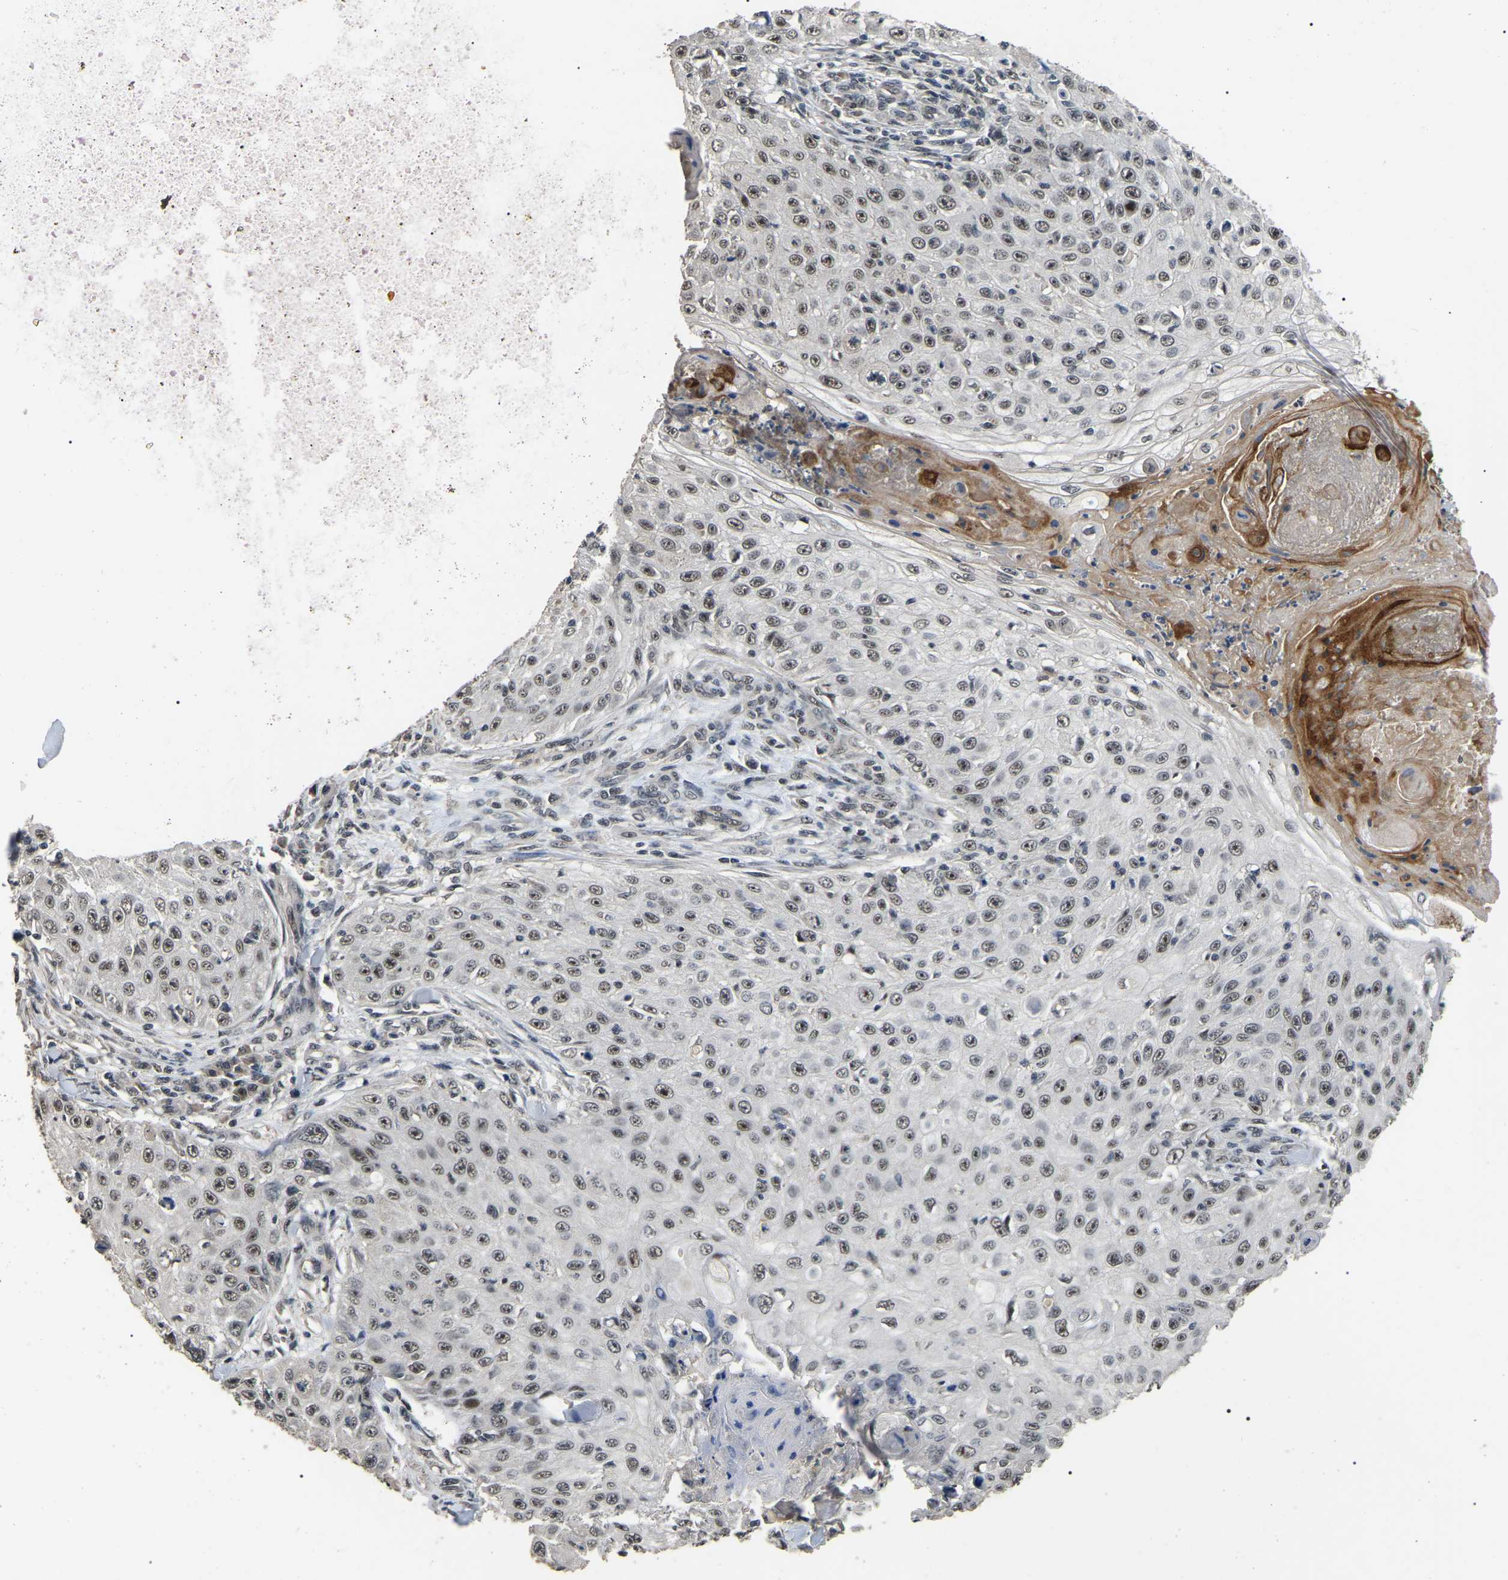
{"staining": {"intensity": "moderate", "quantity": ">75%", "location": "nuclear"}, "tissue": "skin cancer", "cell_type": "Tumor cells", "image_type": "cancer", "snomed": [{"axis": "morphology", "description": "Squamous cell carcinoma, NOS"}, {"axis": "topography", "description": "Skin"}], "caption": "There is medium levels of moderate nuclear positivity in tumor cells of skin squamous cell carcinoma, as demonstrated by immunohistochemical staining (brown color).", "gene": "PPM1E", "patient": {"sex": "male", "age": 86}}